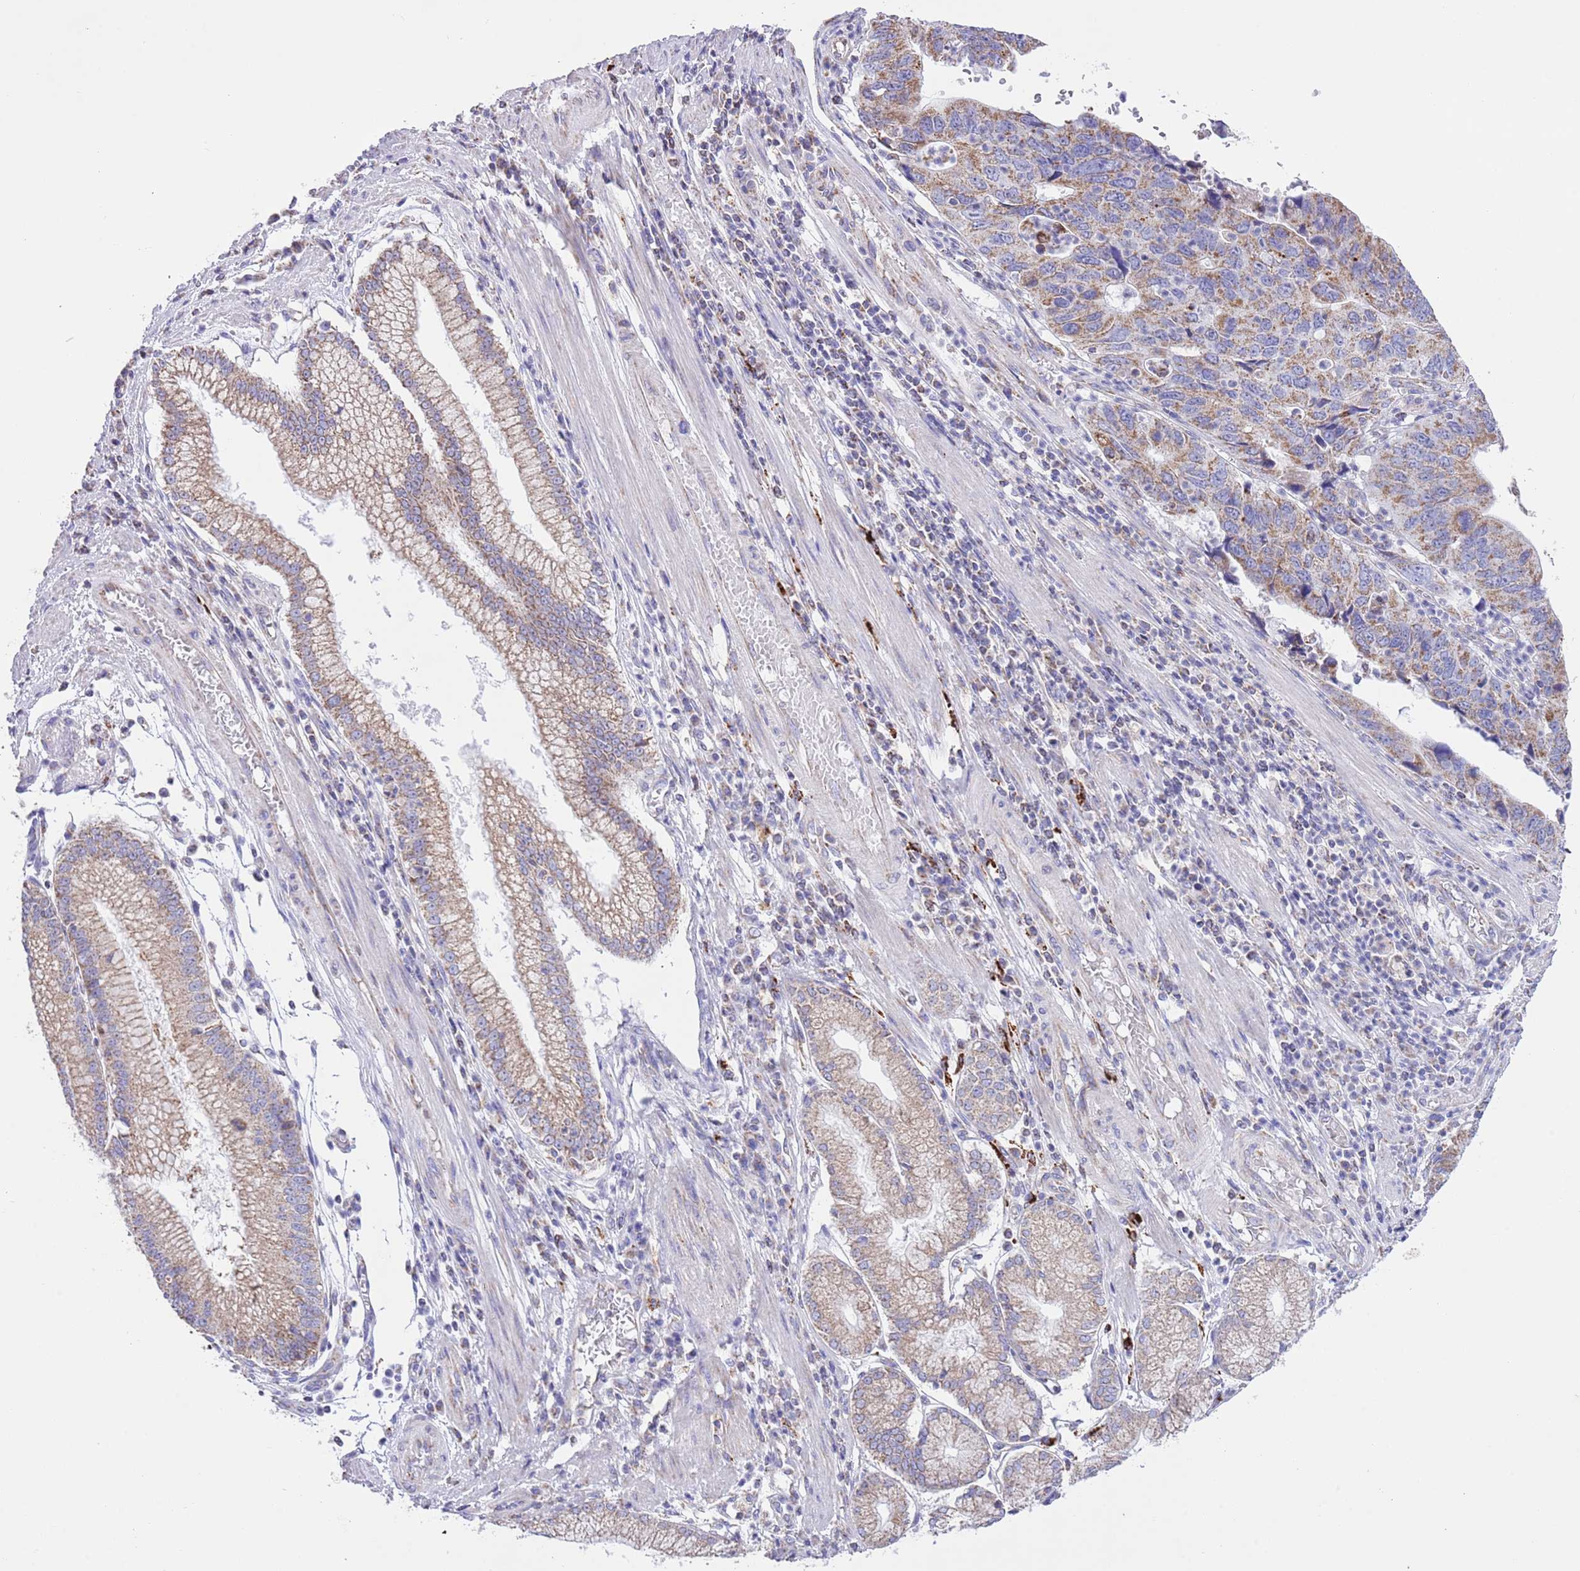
{"staining": {"intensity": "moderate", "quantity": ">75%", "location": "cytoplasmic/membranous"}, "tissue": "stomach cancer", "cell_type": "Tumor cells", "image_type": "cancer", "snomed": [{"axis": "morphology", "description": "Adenocarcinoma, NOS"}, {"axis": "topography", "description": "Stomach"}], "caption": "Adenocarcinoma (stomach) stained with a brown dye demonstrates moderate cytoplasmic/membranous positive staining in approximately >75% of tumor cells.", "gene": "TEKTIP1", "patient": {"sex": "male", "age": 59}}